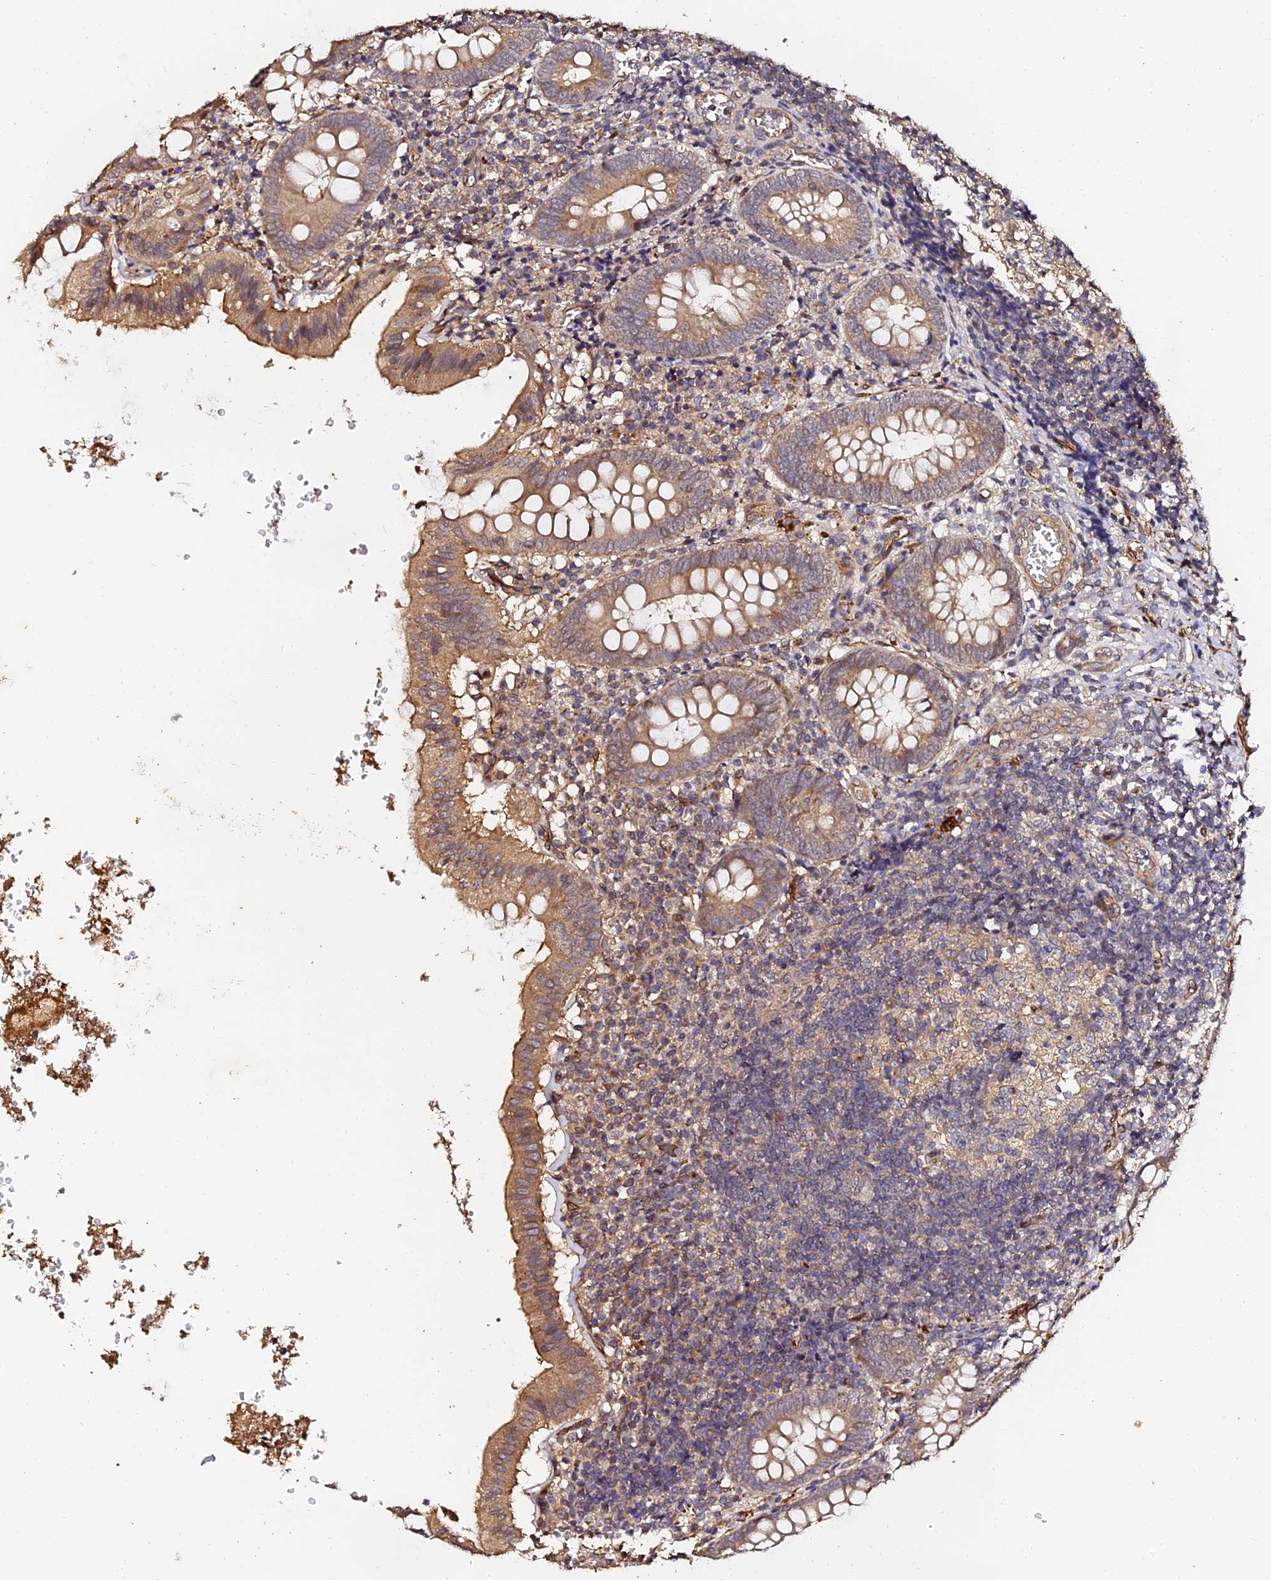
{"staining": {"intensity": "moderate", "quantity": ">75%", "location": "cytoplasmic/membranous"}, "tissue": "appendix", "cell_type": "Glandular cells", "image_type": "normal", "snomed": [{"axis": "morphology", "description": "Normal tissue, NOS"}, {"axis": "topography", "description": "Appendix"}], "caption": "Protein expression analysis of unremarkable appendix demonstrates moderate cytoplasmic/membranous expression in approximately >75% of glandular cells. The protein of interest is stained brown, and the nuclei are stained in blue (DAB (3,3'-diaminobenzidine) IHC with brightfield microscopy, high magnification).", "gene": "TDO2", "patient": {"sex": "male", "age": 8}}